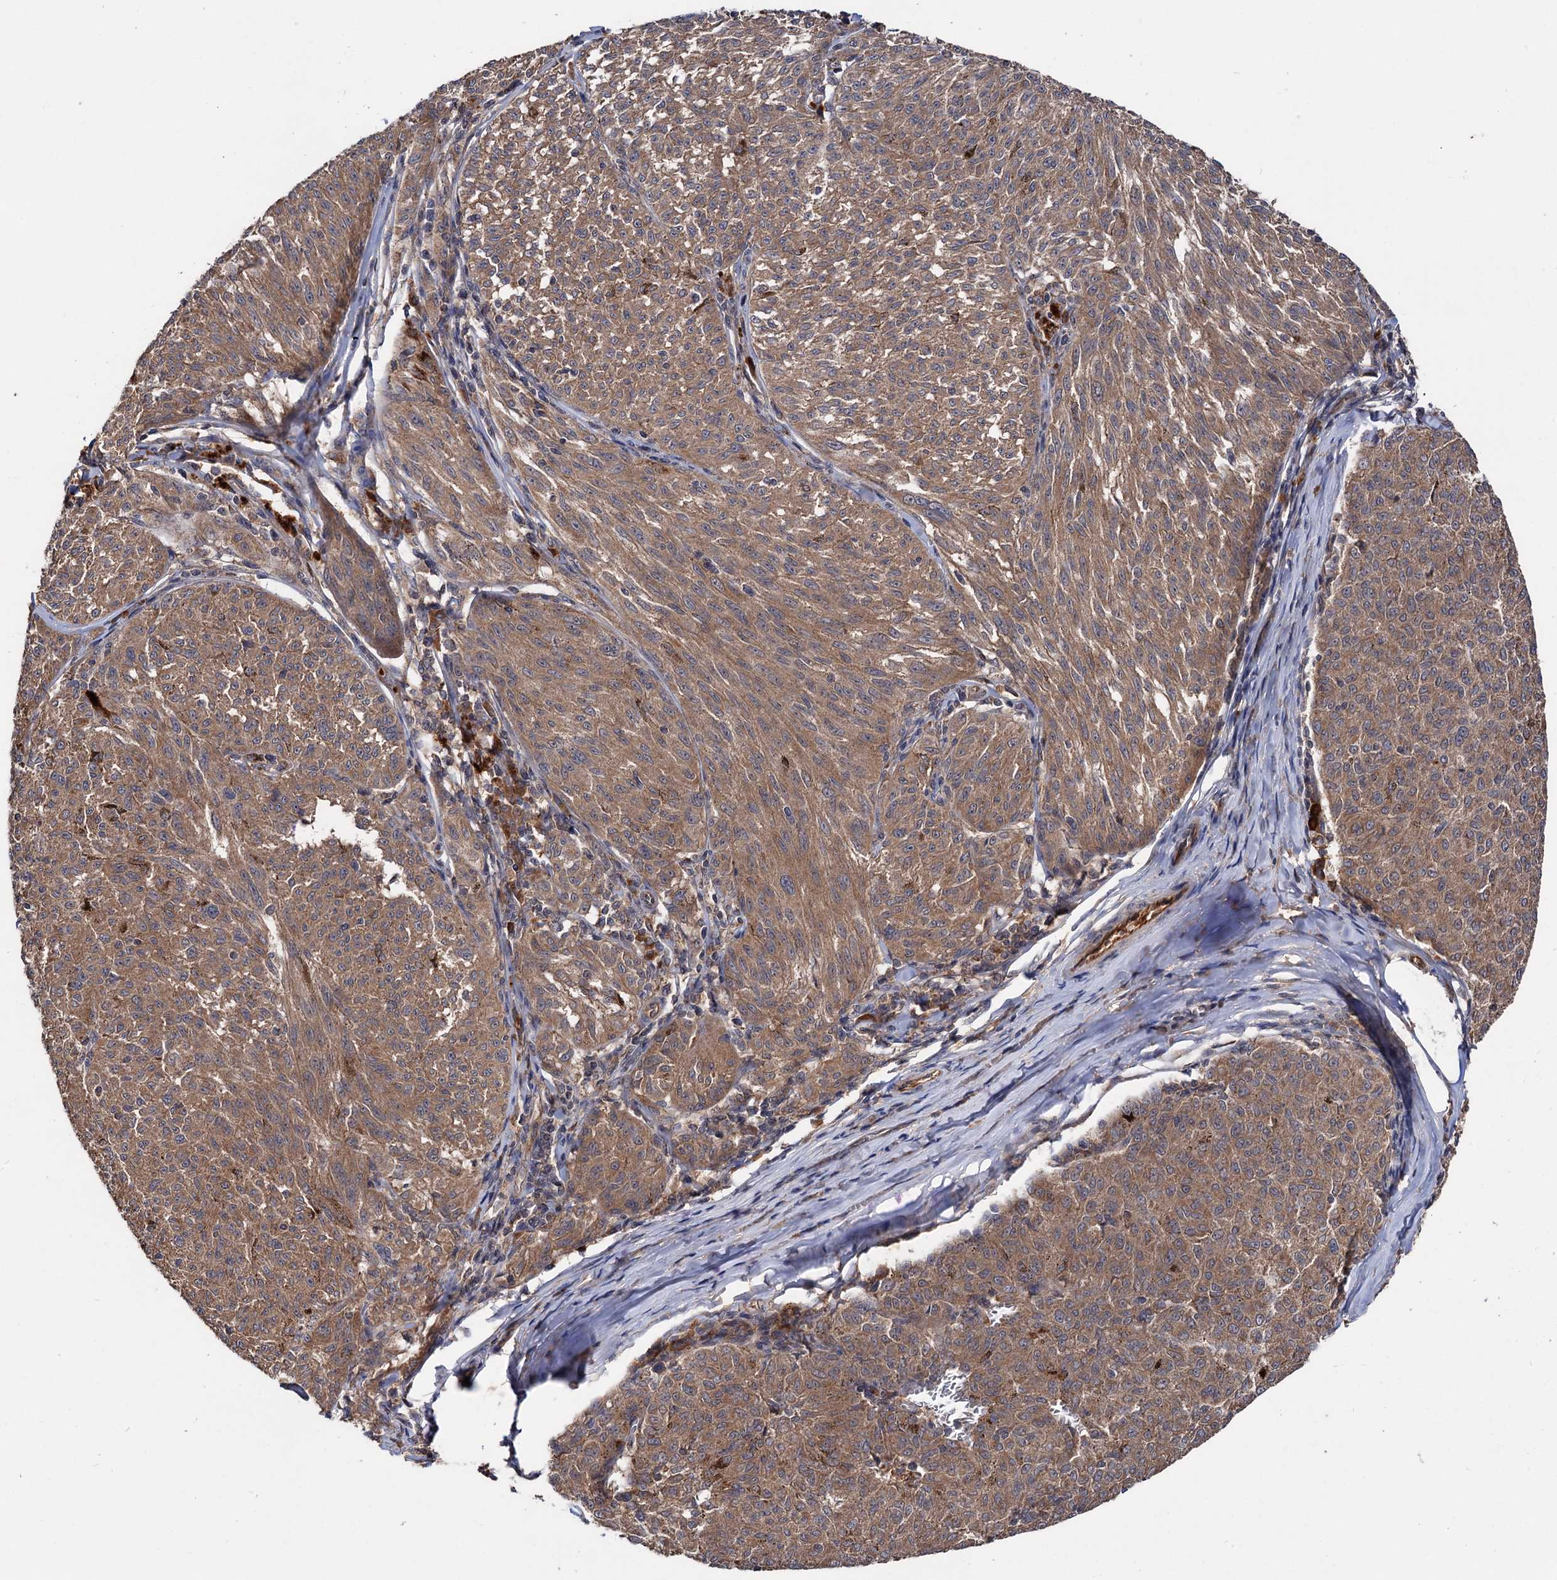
{"staining": {"intensity": "moderate", "quantity": ">75%", "location": "cytoplasmic/membranous"}, "tissue": "melanoma", "cell_type": "Tumor cells", "image_type": "cancer", "snomed": [{"axis": "morphology", "description": "Malignant melanoma, NOS"}, {"axis": "topography", "description": "Skin"}], "caption": "A medium amount of moderate cytoplasmic/membranous expression is appreciated in about >75% of tumor cells in malignant melanoma tissue.", "gene": "TEX9", "patient": {"sex": "female", "age": 72}}